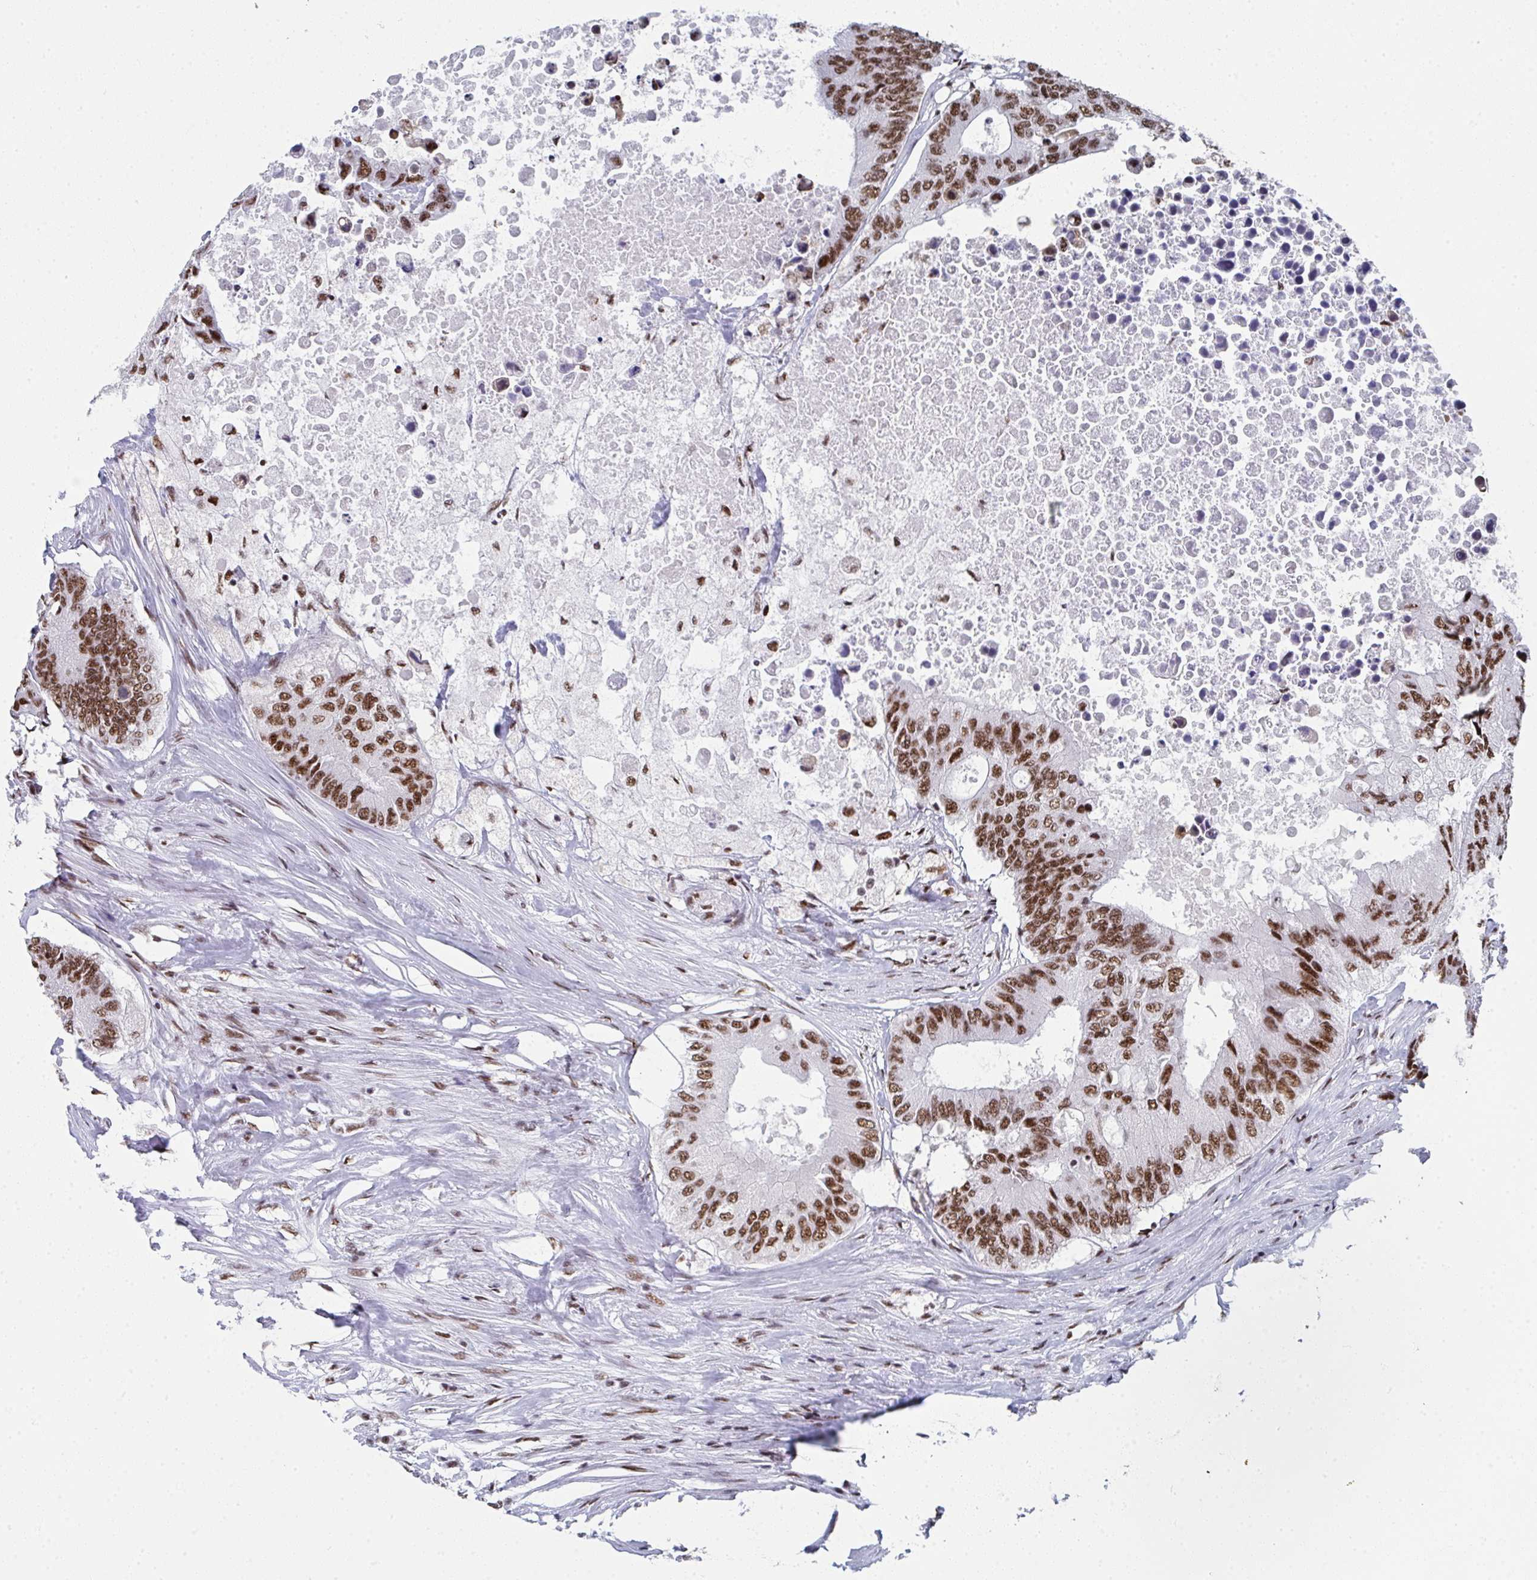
{"staining": {"intensity": "moderate", "quantity": ">75%", "location": "nuclear"}, "tissue": "colorectal cancer", "cell_type": "Tumor cells", "image_type": "cancer", "snomed": [{"axis": "morphology", "description": "Adenocarcinoma, NOS"}, {"axis": "topography", "description": "Colon"}], "caption": "Protein analysis of colorectal cancer tissue reveals moderate nuclear expression in about >75% of tumor cells.", "gene": "SNRNP70", "patient": {"sex": "male", "age": 71}}